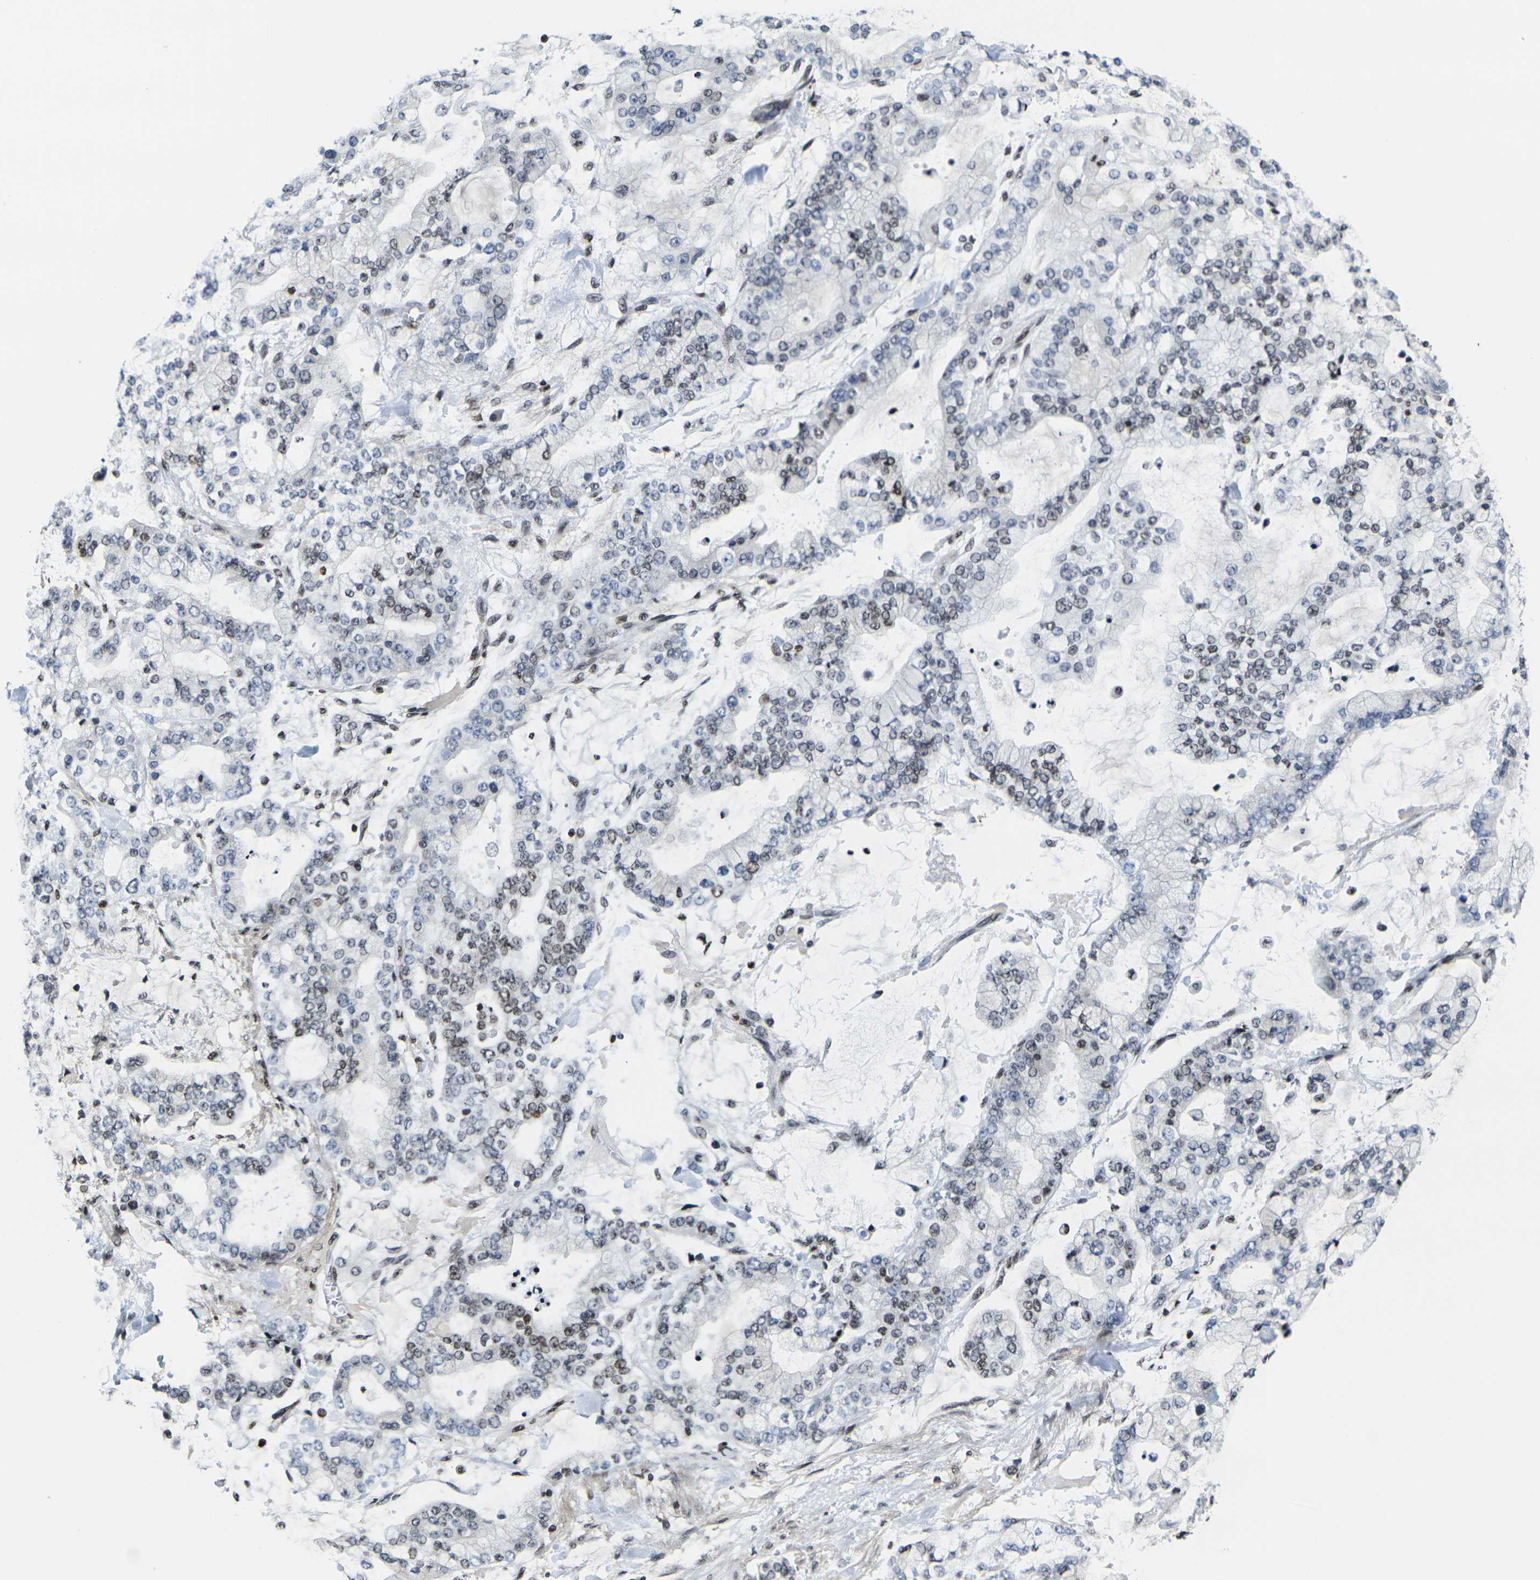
{"staining": {"intensity": "weak", "quantity": "<25%", "location": "nuclear"}, "tissue": "stomach cancer", "cell_type": "Tumor cells", "image_type": "cancer", "snomed": [{"axis": "morphology", "description": "Normal tissue, NOS"}, {"axis": "morphology", "description": "Adenocarcinoma, NOS"}, {"axis": "topography", "description": "Stomach, upper"}, {"axis": "topography", "description": "Stomach"}], "caption": "This is a micrograph of IHC staining of adenocarcinoma (stomach), which shows no staining in tumor cells.", "gene": "H1-10", "patient": {"sex": "male", "age": 76}}